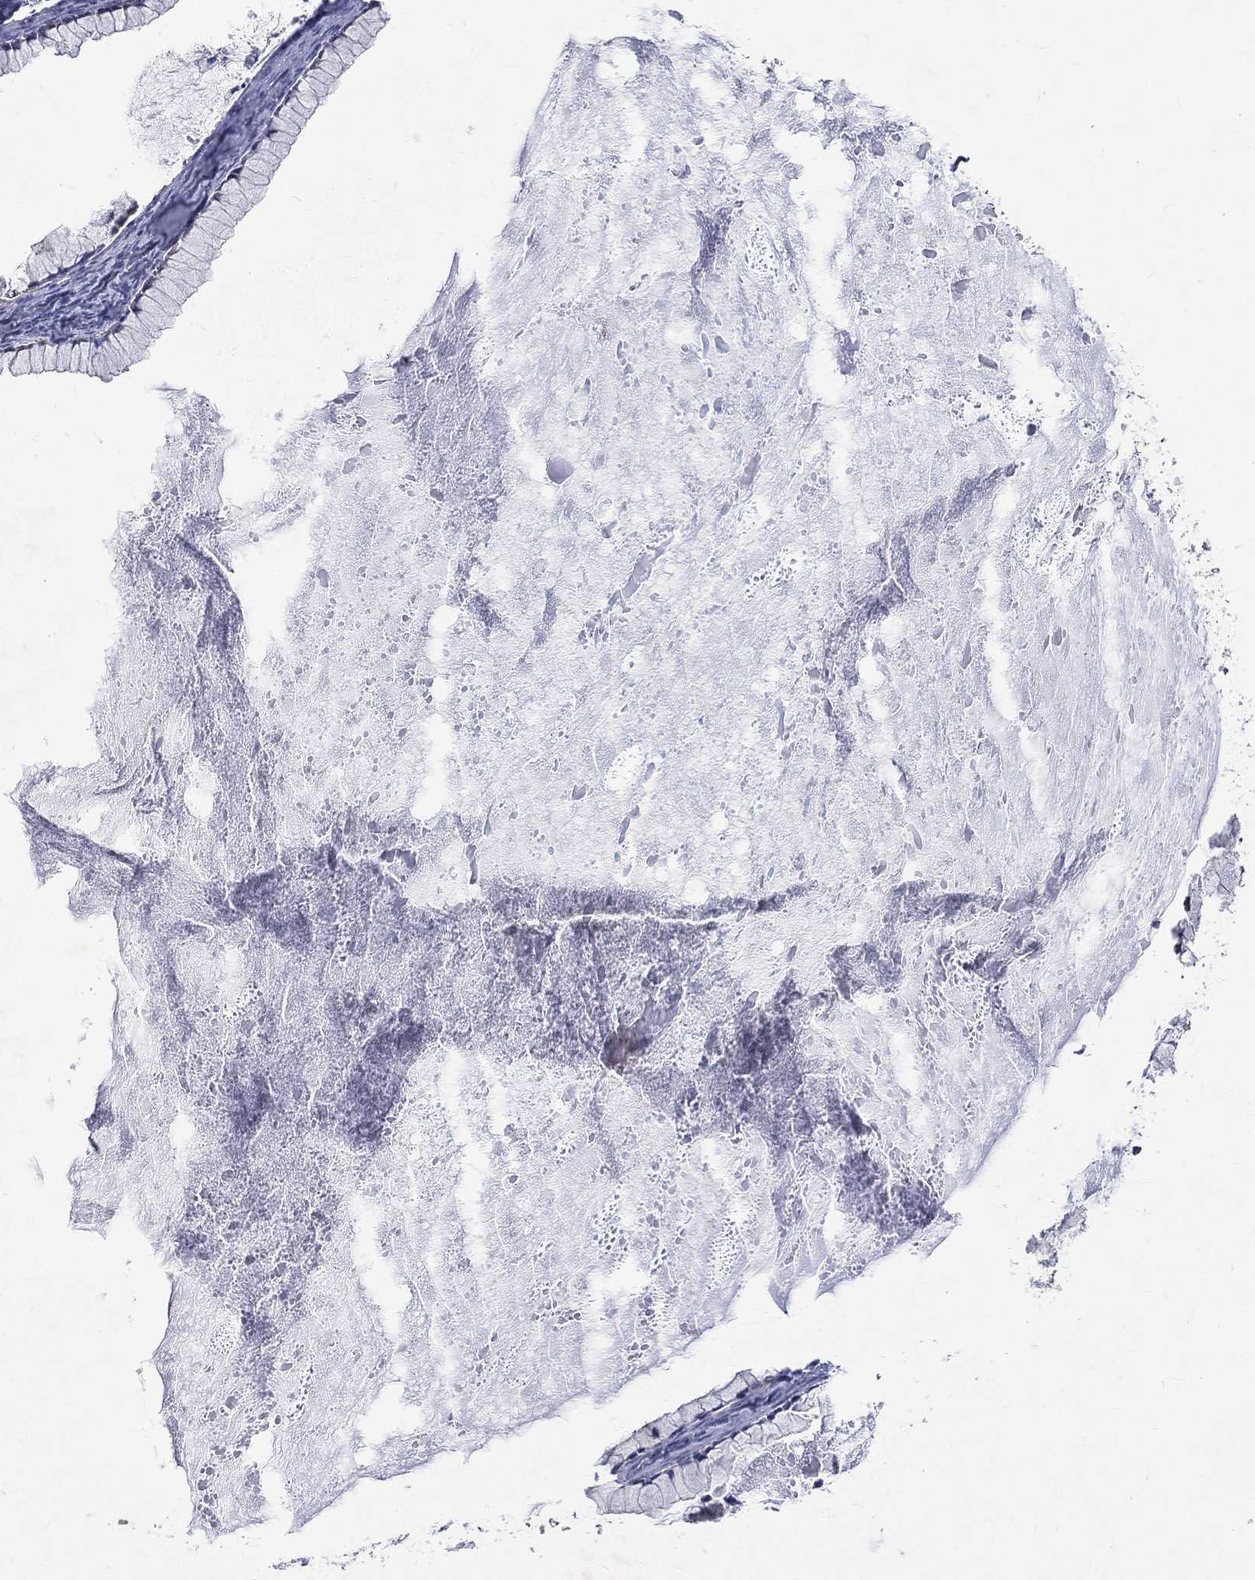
{"staining": {"intensity": "negative", "quantity": "none", "location": "none"}, "tissue": "ovarian cancer", "cell_type": "Tumor cells", "image_type": "cancer", "snomed": [{"axis": "morphology", "description": "Cystadenocarcinoma, mucinous, NOS"}, {"axis": "topography", "description": "Ovary"}], "caption": "IHC of human mucinous cystadenocarcinoma (ovarian) displays no positivity in tumor cells. (Brightfield microscopy of DAB (3,3'-diaminobenzidine) immunohistochemistry (IHC) at high magnification).", "gene": "GMPR2", "patient": {"sex": "female", "age": 41}}